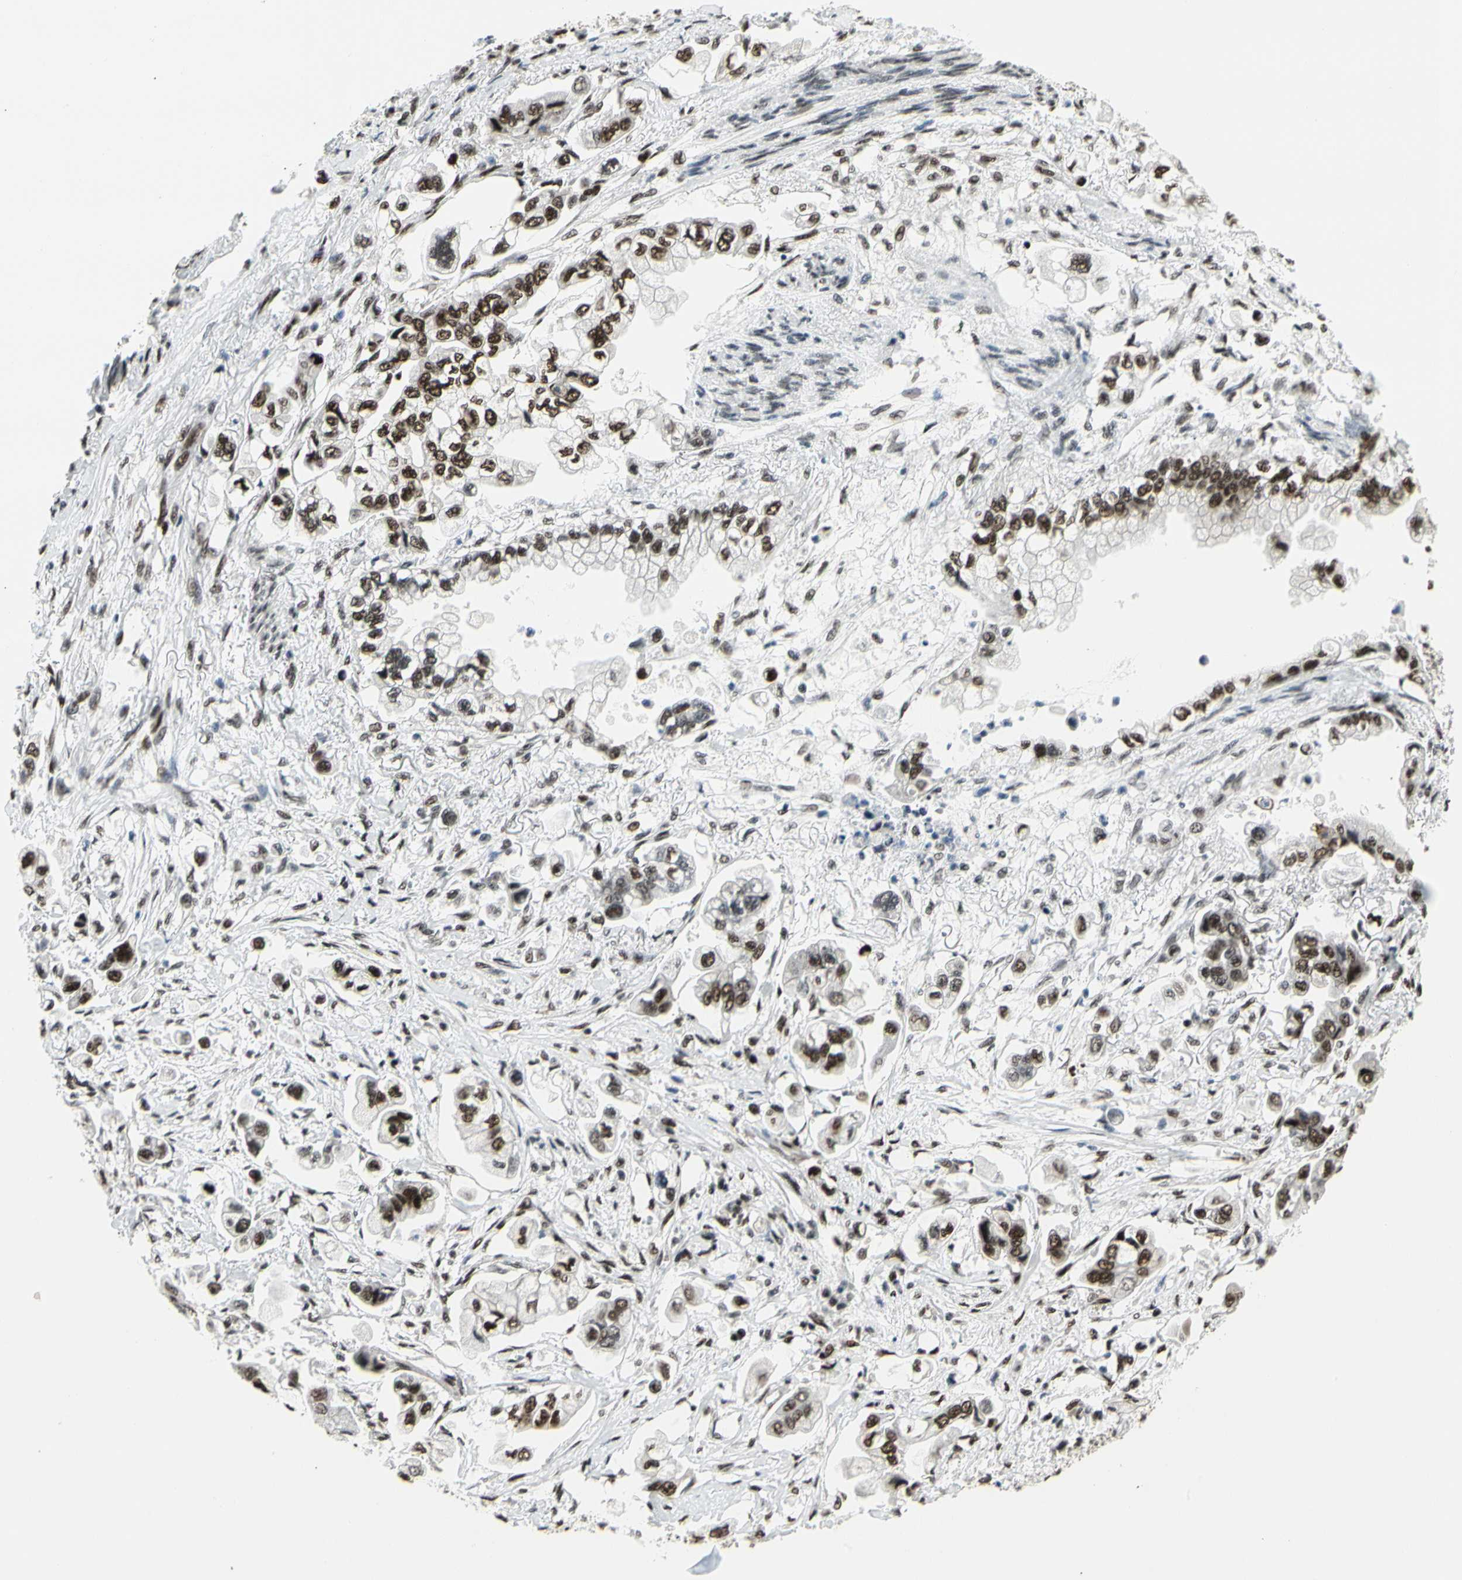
{"staining": {"intensity": "strong", "quantity": ">75%", "location": "nuclear"}, "tissue": "stomach cancer", "cell_type": "Tumor cells", "image_type": "cancer", "snomed": [{"axis": "morphology", "description": "Adenocarcinoma, NOS"}, {"axis": "topography", "description": "Stomach"}], "caption": "Immunohistochemistry of human stomach cancer (adenocarcinoma) exhibits high levels of strong nuclear positivity in about >75% of tumor cells.", "gene": "SRSF11", "patient": {"sex": "male", "age": 62}}